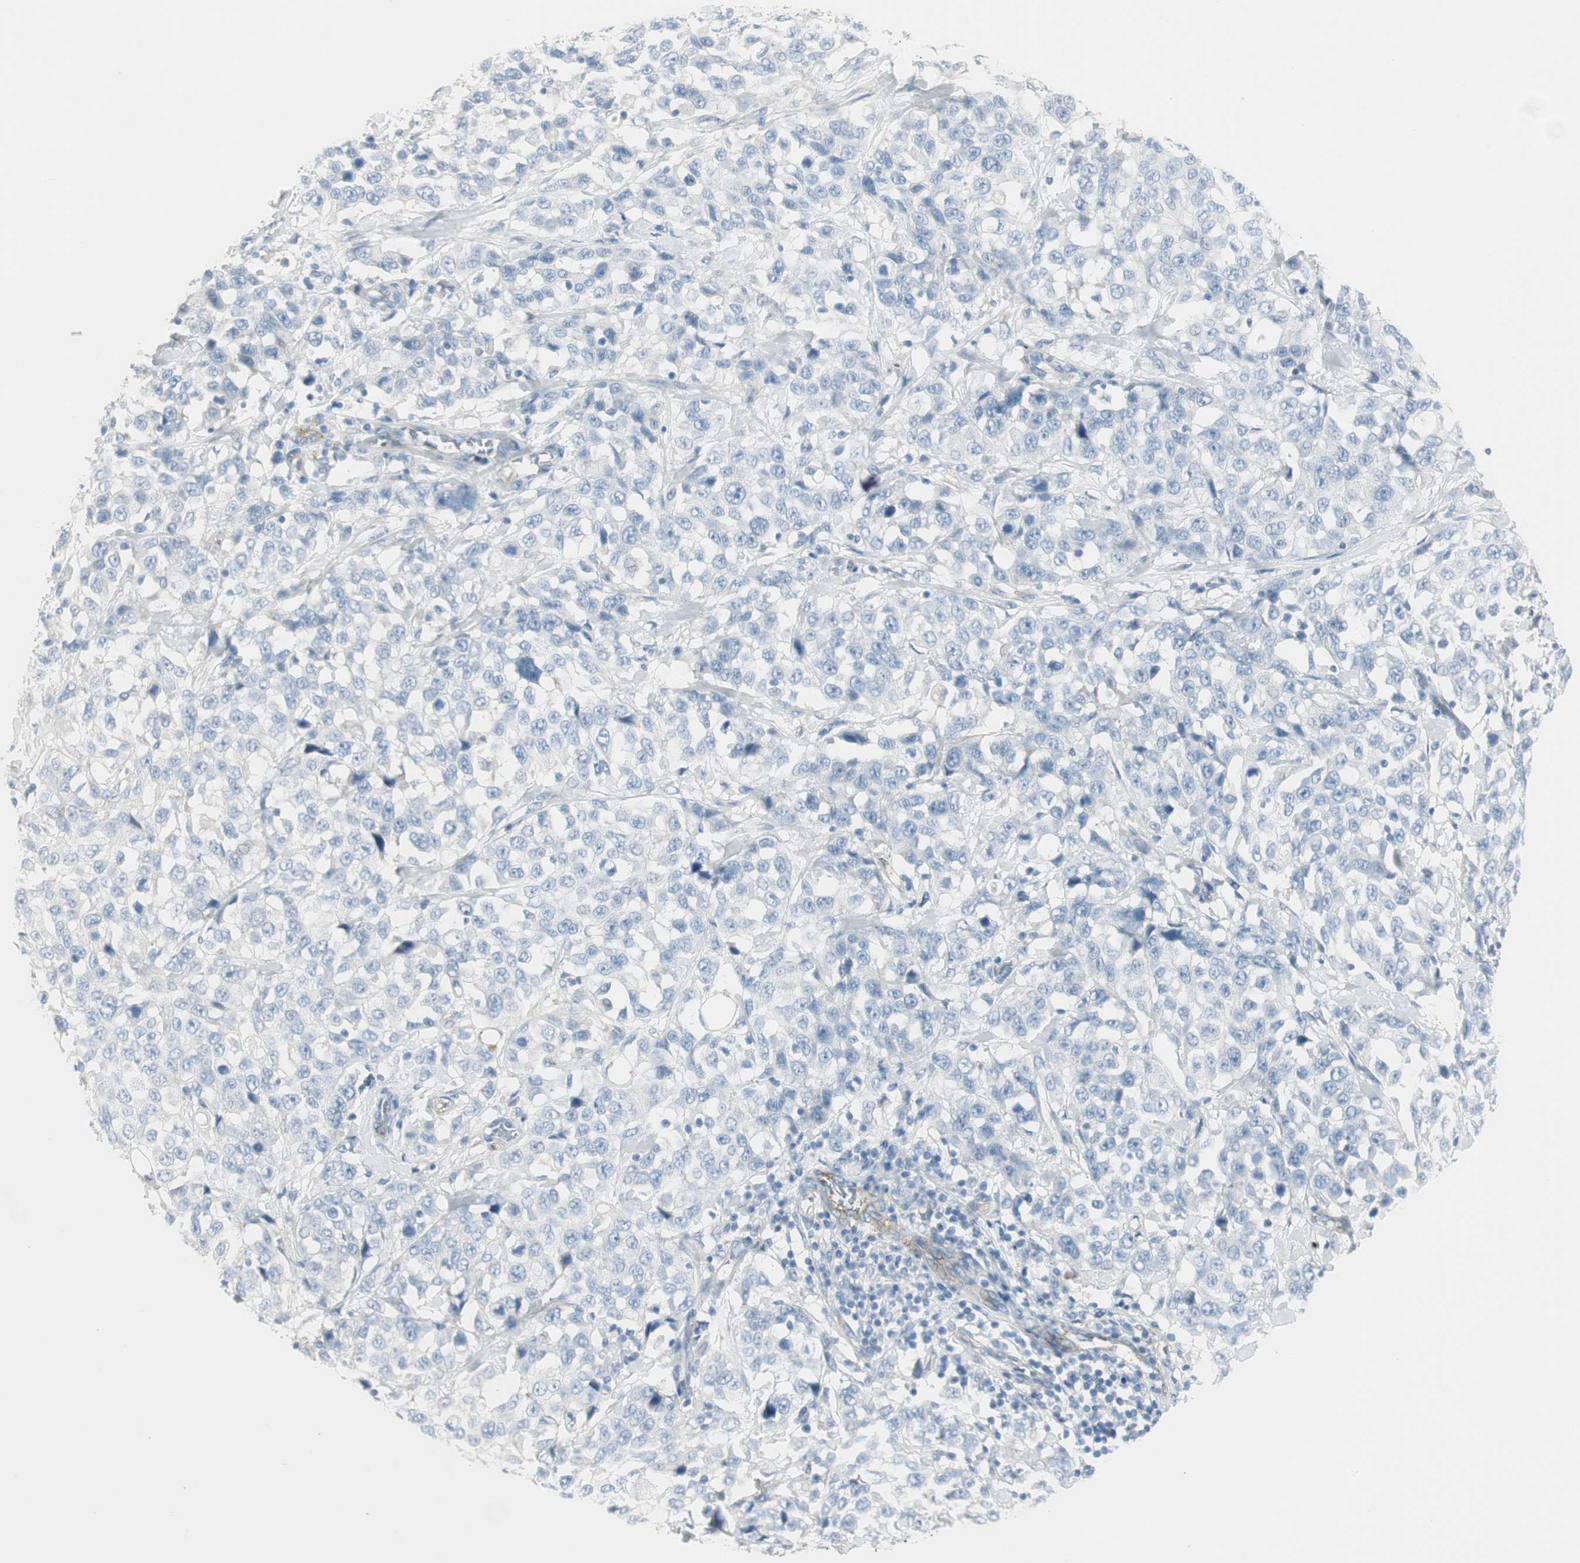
{"staining": {"intensity": "negative", "quantity": "none", "location": "none"}, "tissue": "stomach cancer", "cell_type": "Tumor cells", "image_type": "cancer", "snomed": [{"axis": "morphology", "description": "Normal tissue, NOS"}, {"axis": "morphology", "description": "Adenocarcinoma, NOS"}, {"axis": "topography", "description": "Stomach"}], "caption": "Immunohistochemistry photomicrograph of neoplastic tissue: human stomach cancer stained with DAB demonstrates no significant protein staining in tumor cells.", "gene": "CACNA2D1", "patient": {"sex": "male", "age": 48}}